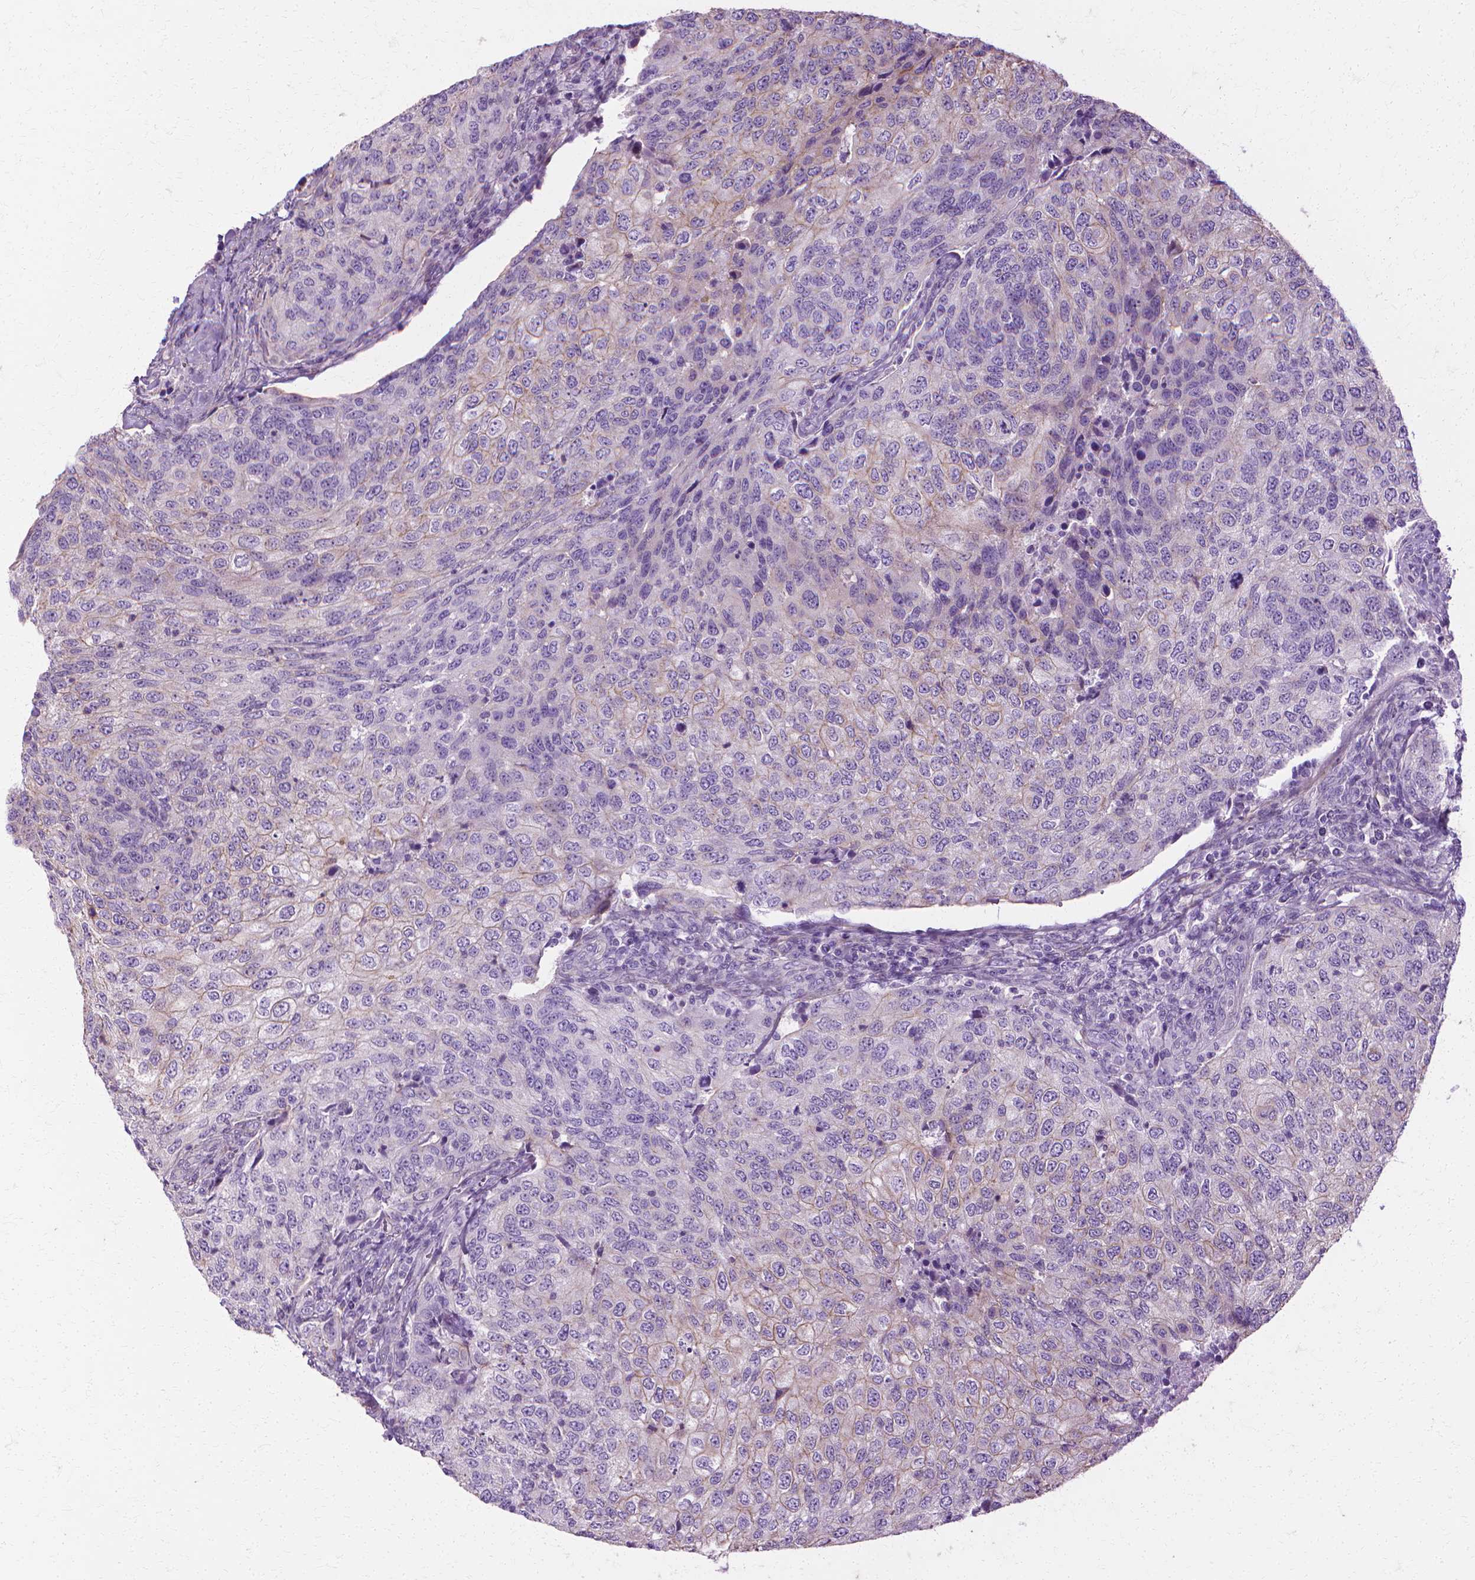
{"staining": {"intensity": "weak", "quantity": "<25%", "location": "cytoplasmic/membranous"}, "tissue": "urothelial cancer", "cell_type": "Tumor cells", "image_type": "cancer", "snomed": [{"axis": "morphology", "description": "Urothelial carcinoma, High grade"}, {"axis": "topography", "description": "Urinary bladder"}], "caption": "Tumor cells show no significant protein staining in high-grade urothelial carcinoma. (Brightfield microscopy of DAB IHC at high magnification).", "gene": "CFAP157", "patient": {"sex": "female", "age": 78}}